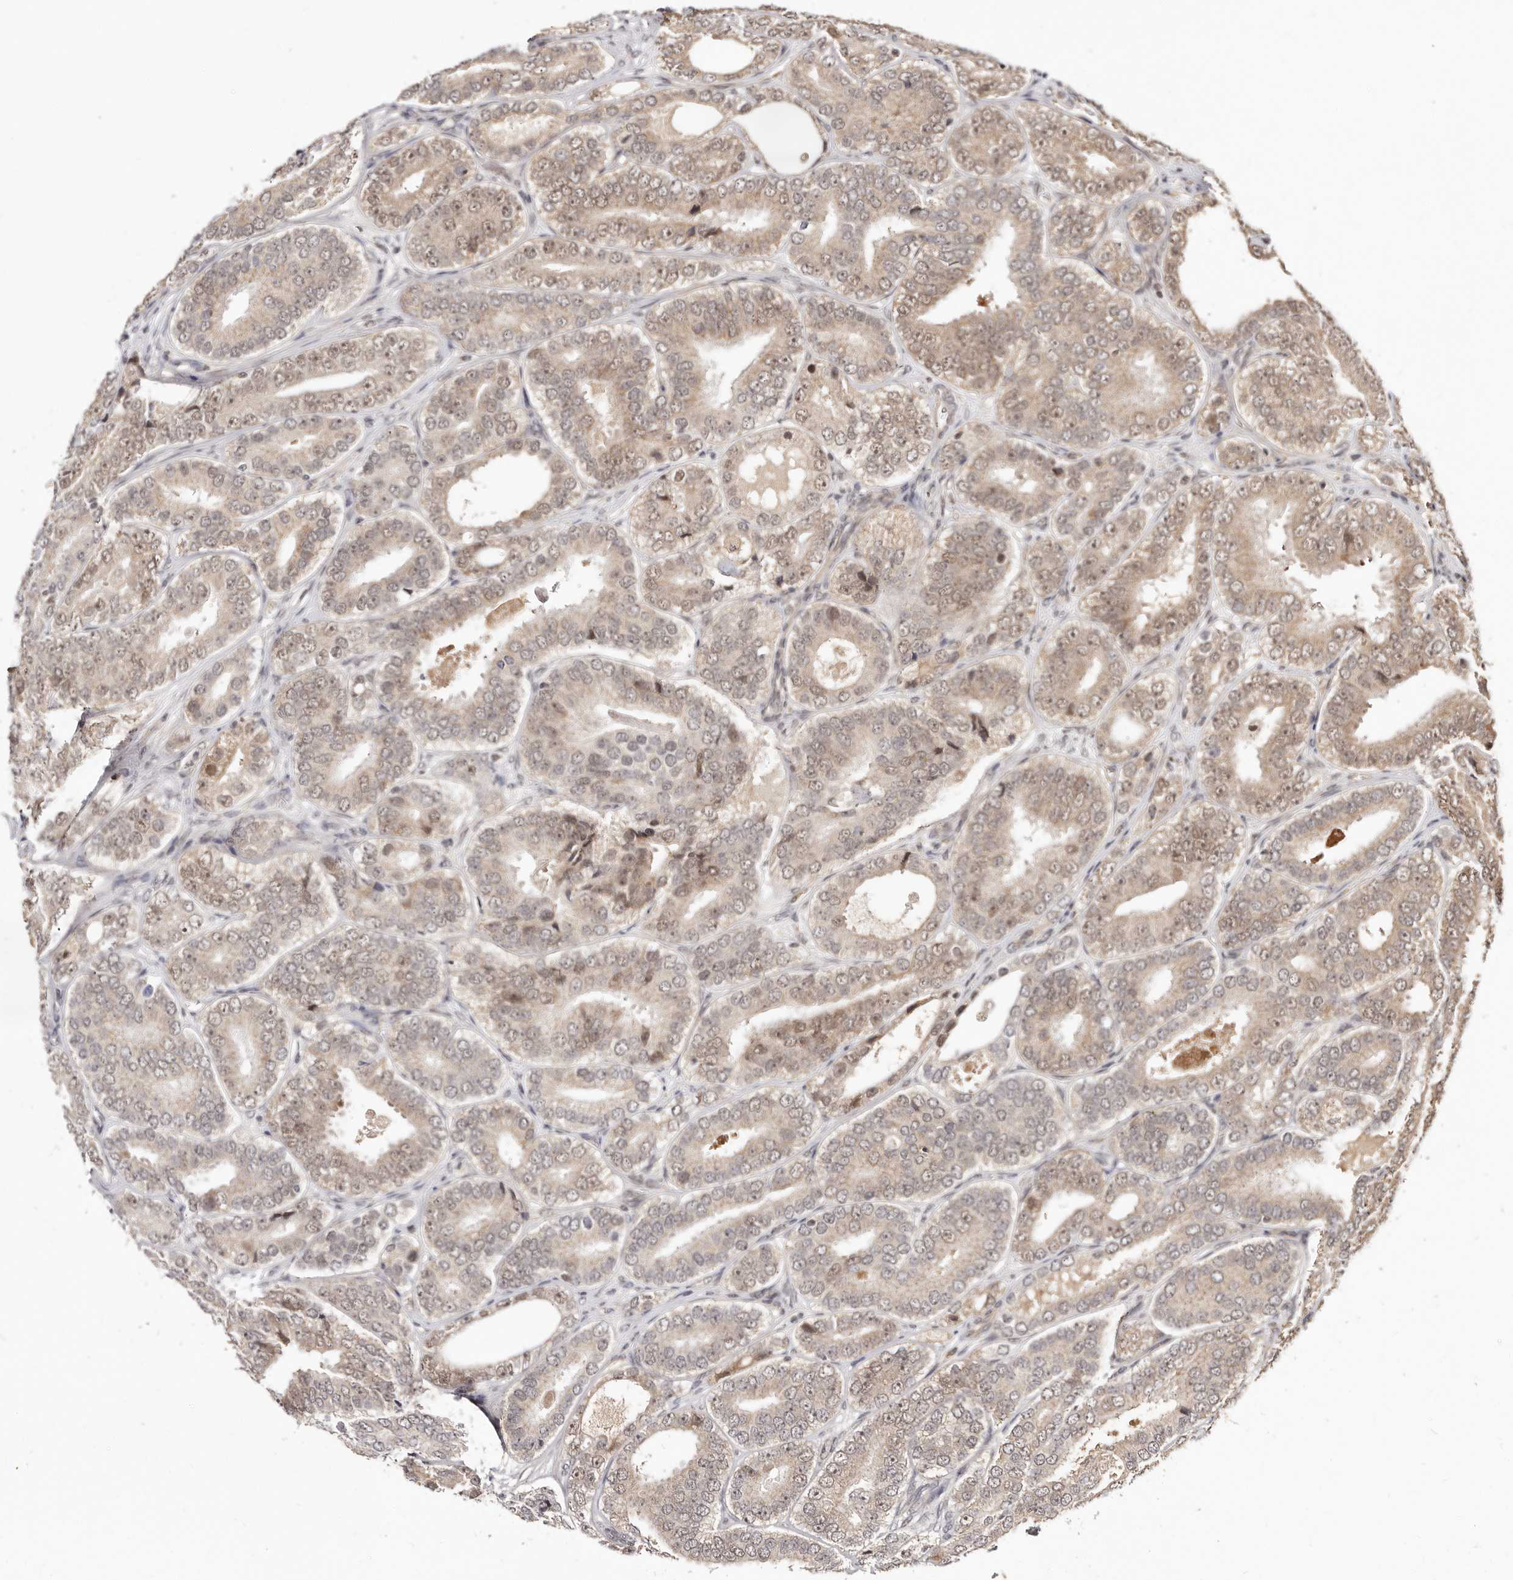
{"staining": {"intensity": "weak", "quantity": ">75%", "location": "cytoplasmic/membranous,nuclear"}, "tissue": "prostate cancer", "cell_type": "Tumor cells", "image_type": "cancer", "snomed": [{"axis": "morphology", "description": "Adenocarcinoma, High grade"}, {"axis": "topography", "description": "Prostate"}], "caption": "Prostate cancer (high-grade adenocarcinoma) stained with IHC reveals weak cytoplasmic/membranous and nuclear staining in about >75% of tumor cells.", "gene": "MED8", "patient": {"sex": "male", "age": 56}}